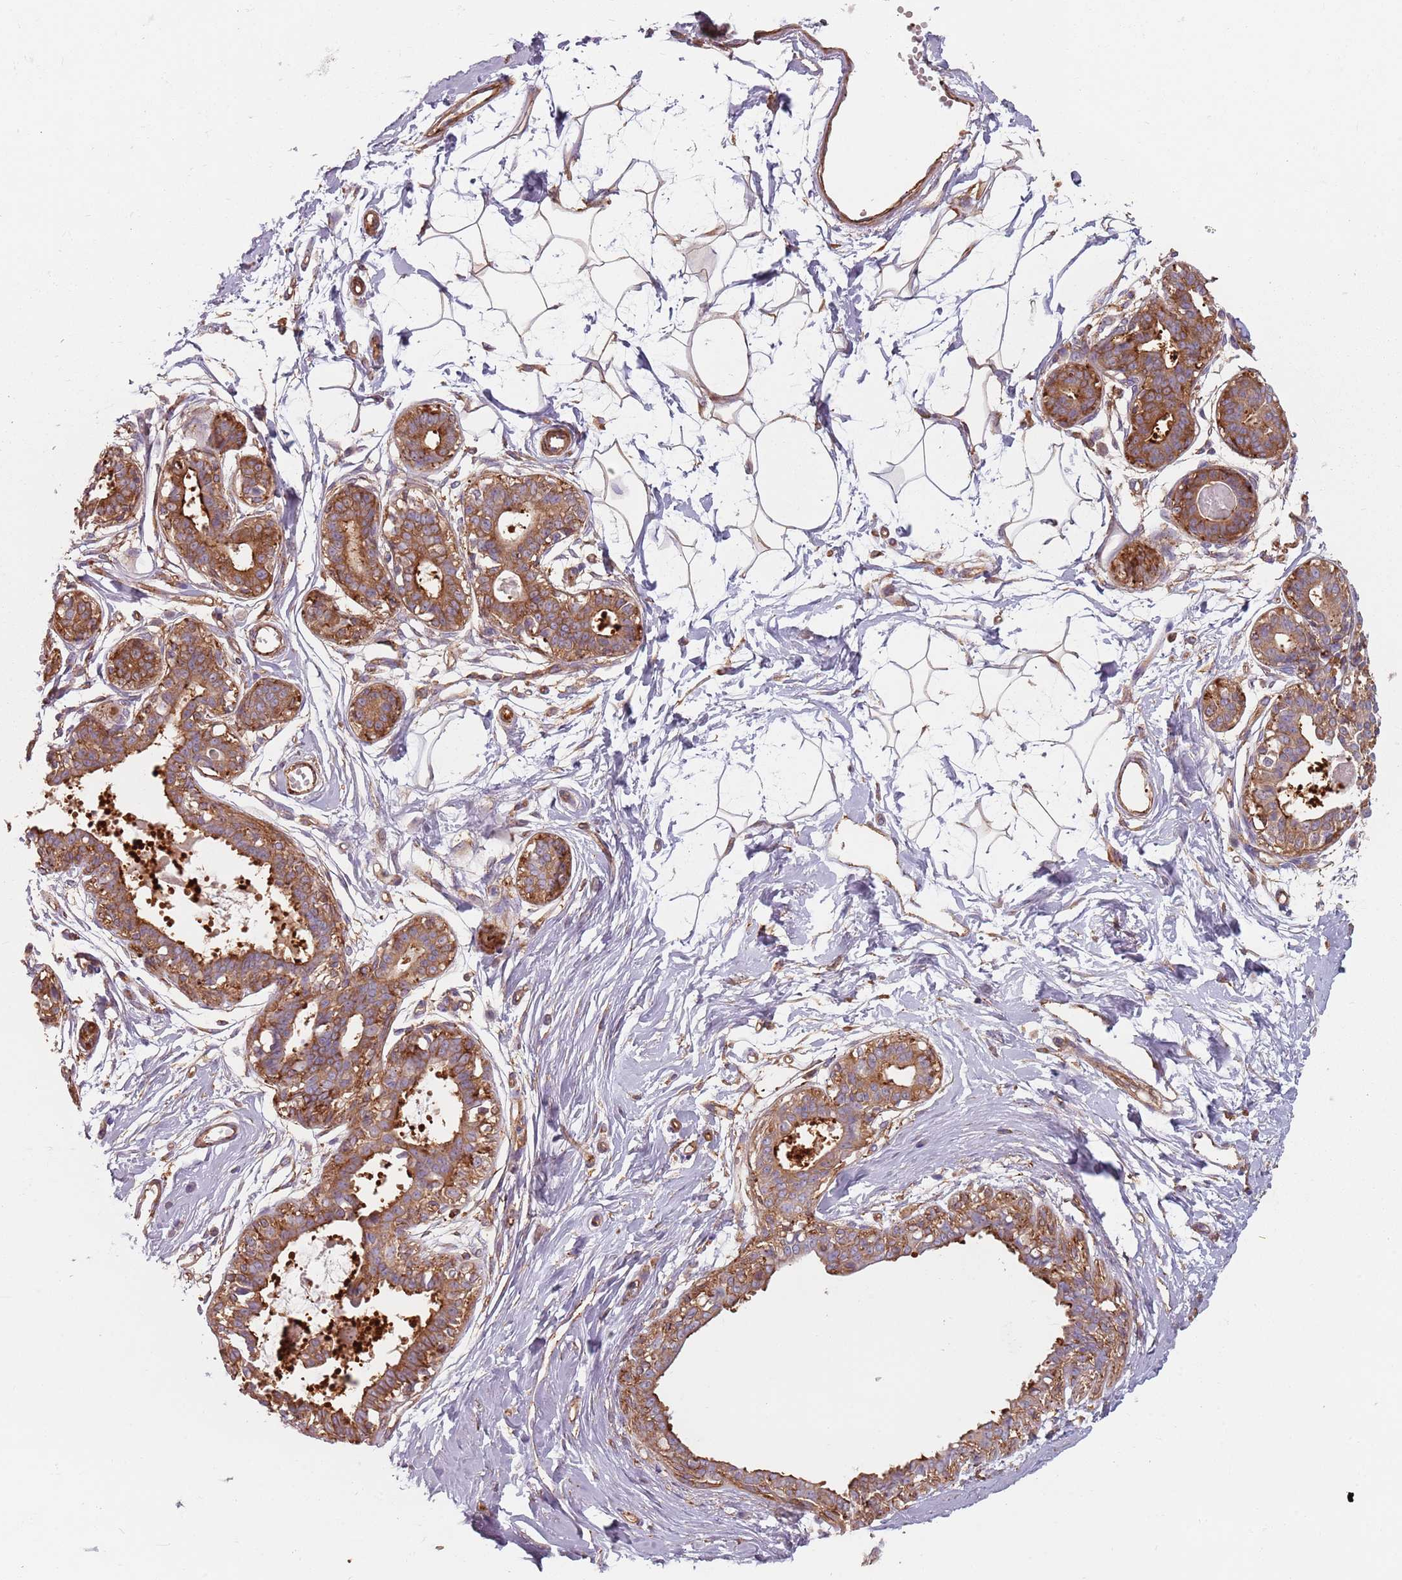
{"staining": {"intensity": "weak", "quantity": ">75%", "location": "cytoplasmic/membranous"}, "tissue": "breast", "cell_type": "Adipocytes", "image_type": "normal", "snomed": [{"axis": "morphology", "description": "Normal tissue, NOS"}, {"axis": "topography", "description": "Breast"}], "caption": "This photomicrograph exhibits normal breast stained with immunohistochemistry to label a protein in brown. The cytoplasmic/membranous of adipocytes show weak positivity for the protein. Nuclei are counter-stained blue.", "gene": "TPD52L2", "patient": {"sex": "female", "age": 45}}